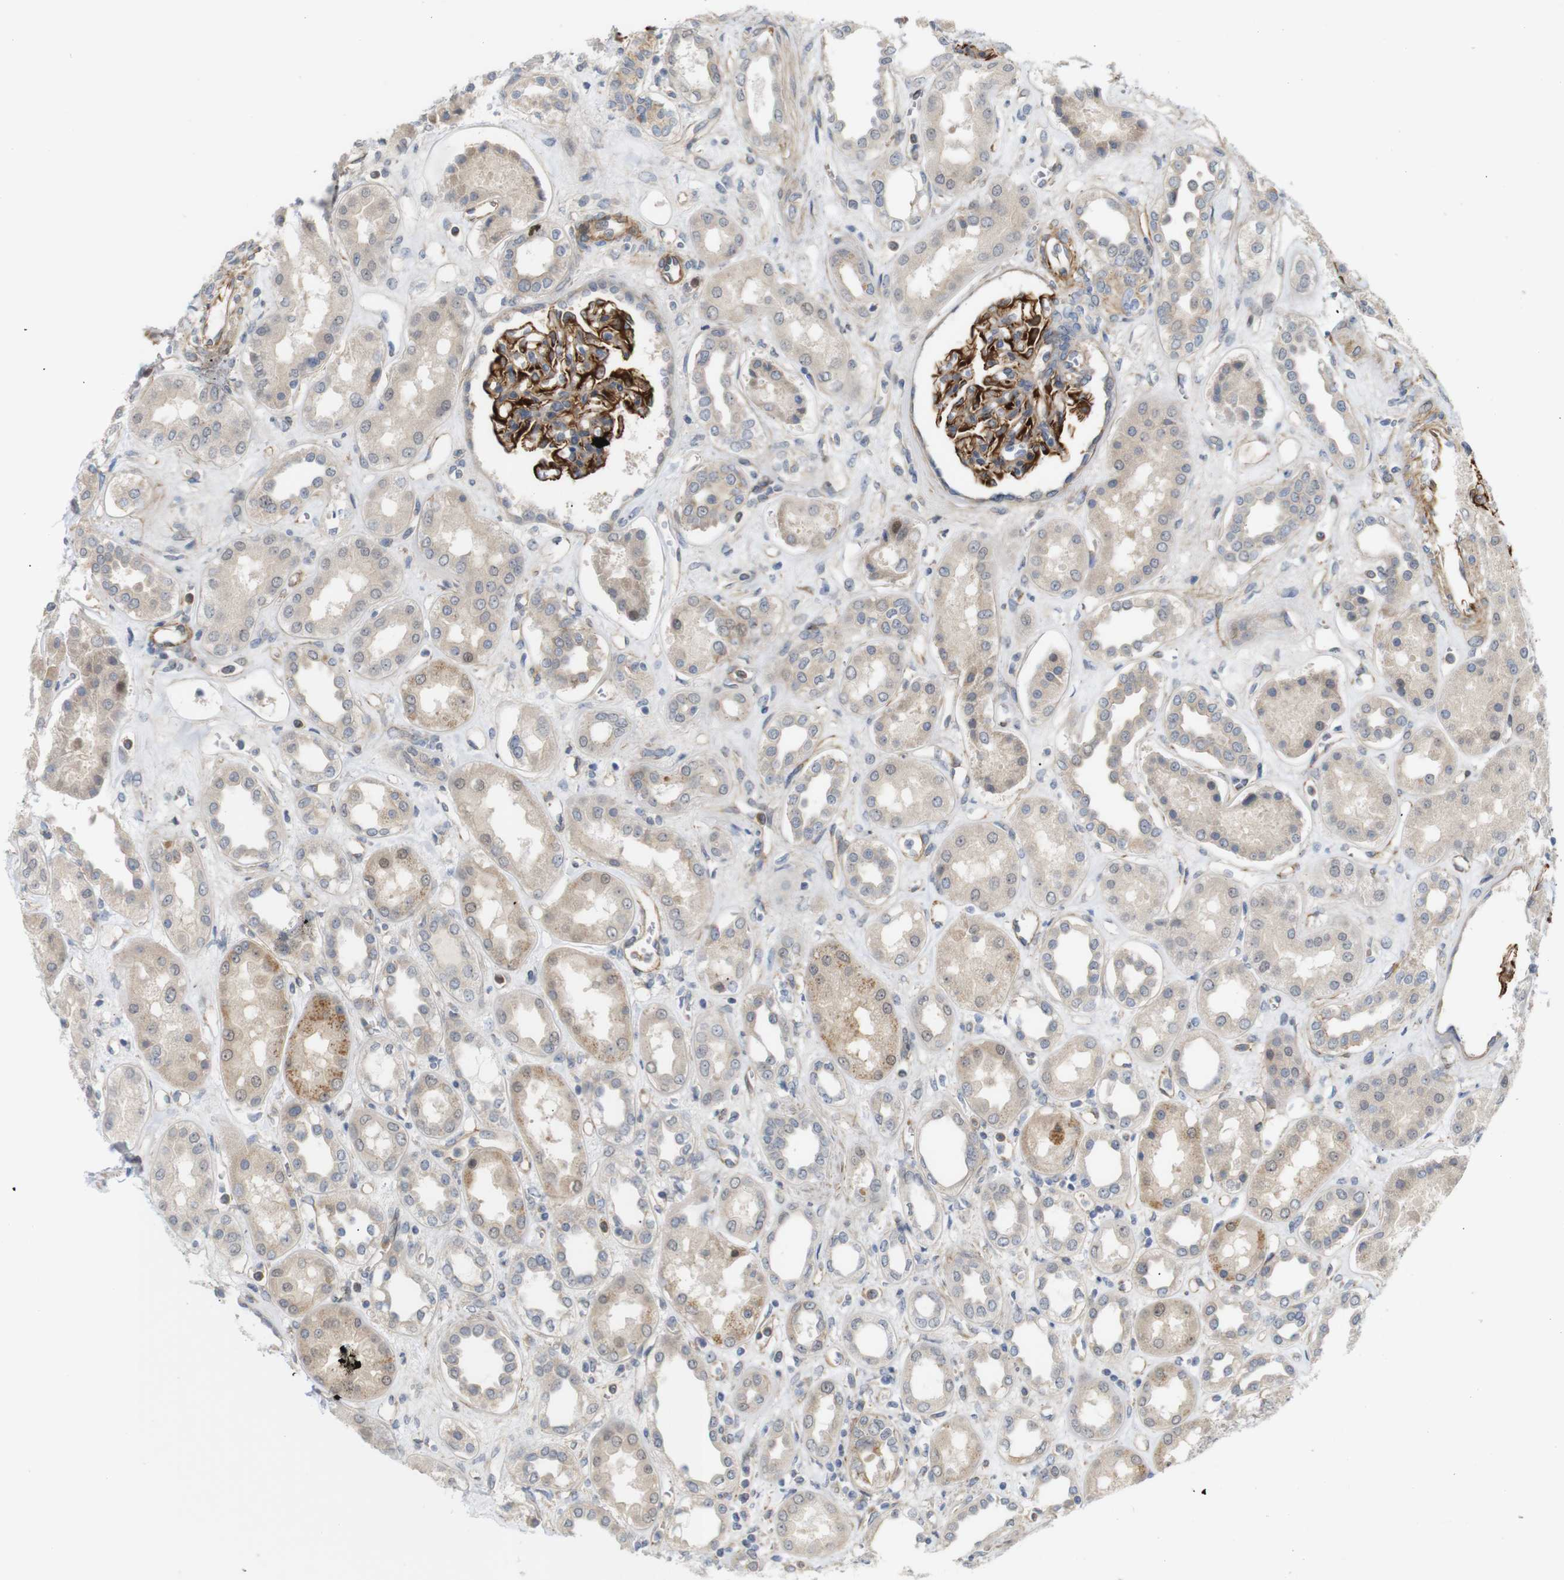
{"staining": {"intensity": "strong", "quantity": ">75%", "location": "cytoplasmic/membranous"}, "tissue": "kidney", "cell_type": "Cells in glomeruli", "image_type": "normal", "snomed": [{"axis": "morphology", "description": "Normal tissue, NOS"}, {"axis": "topography", "description": "Kidney"}], "caption": "Immunohistochemical staining of unremarkable kidney shows >75% levels of strong cytoplasmic/membranous protein expression in about >75% of cells in glomeruli. (DAB IHC, brown staining for protein, blue staining for nuclei).", "gene": "RPTOR", "patient": {"sex": "male", "age": 59}}